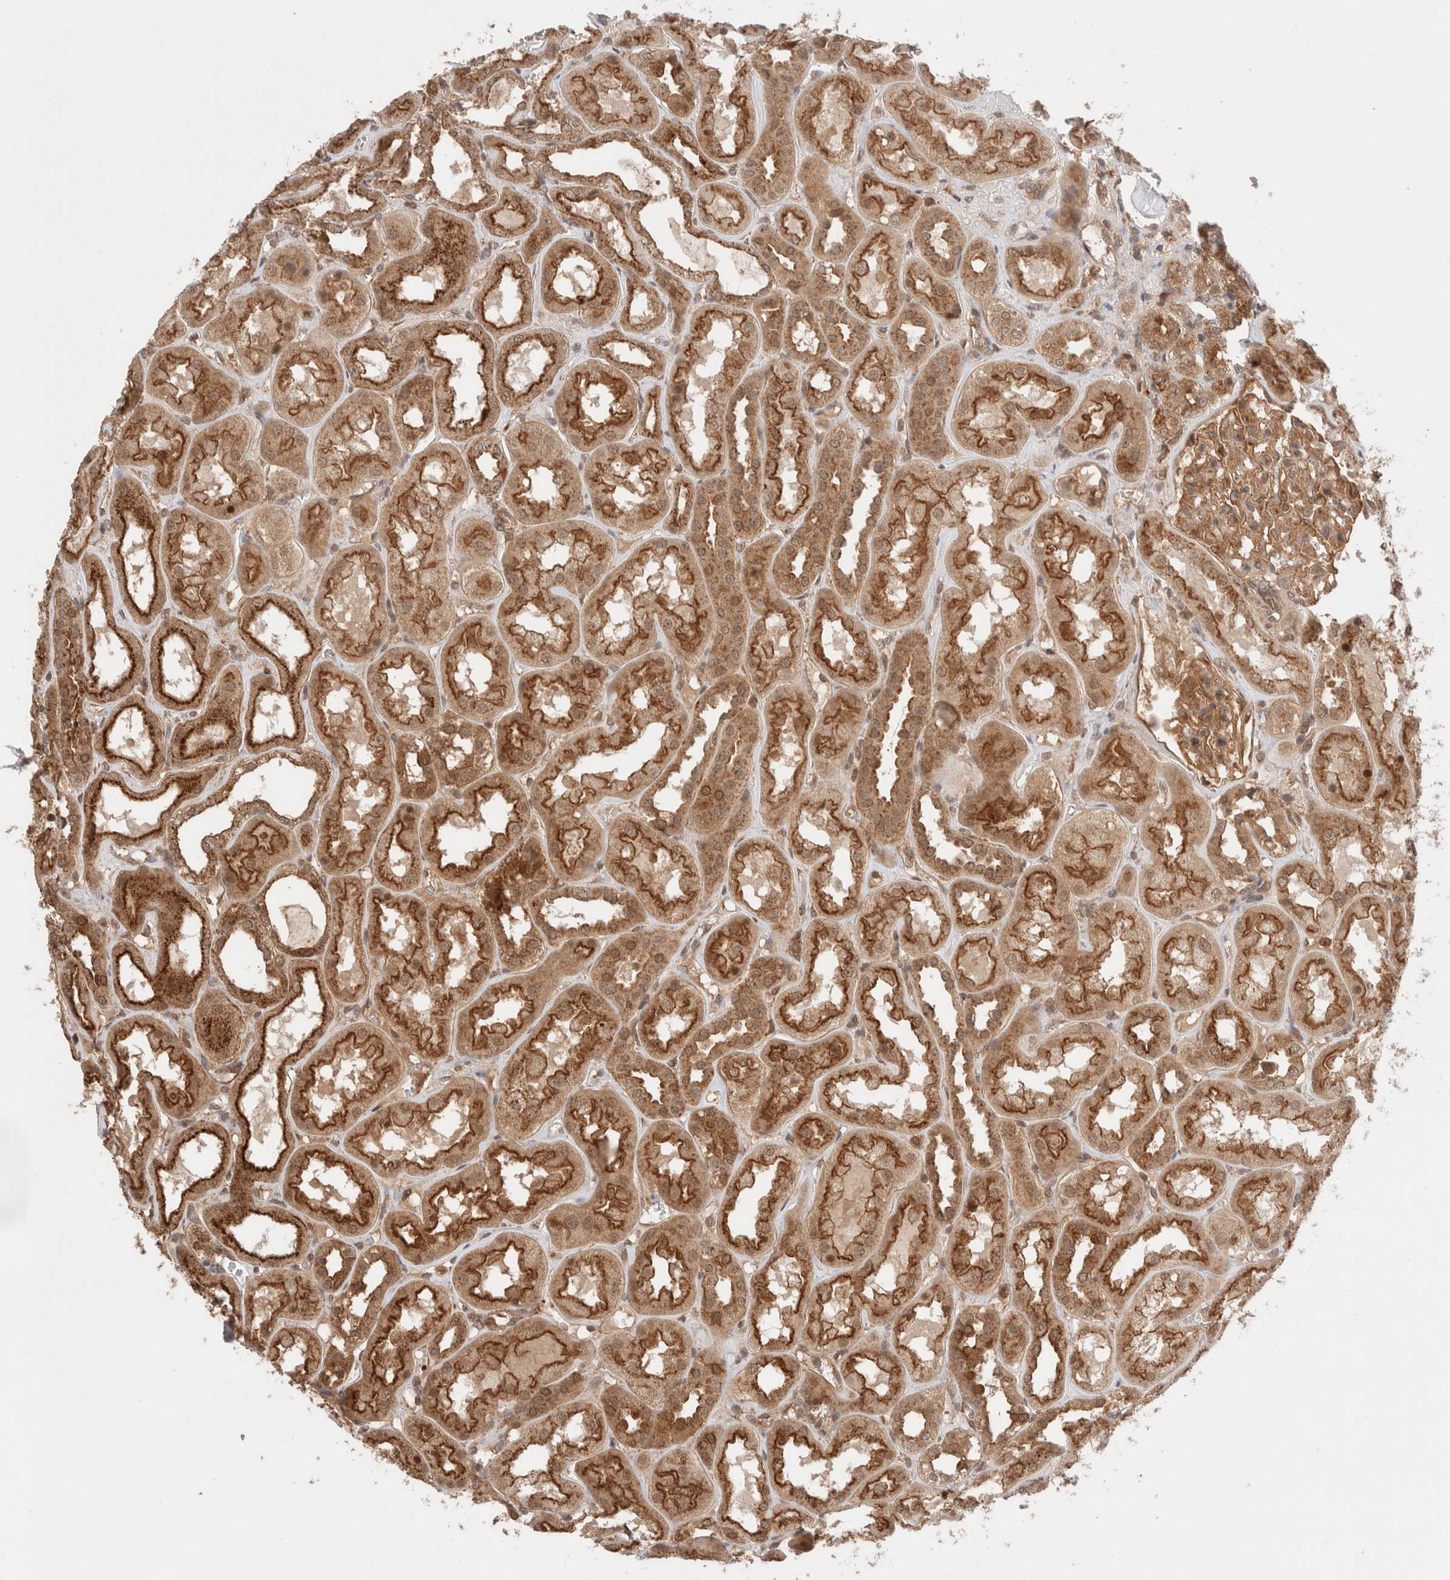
{"staining": {"intensity": "moderate", "quantity": ">75%", "location": "cytoplasmic/membranous"}, "tissue": "kidney", "cell_type": "Cells in glomeruli", "image_type": "normal", "snomed": [{"axis": "morphology", "description": "Normal tissue, NOS"}, {"axis": "topography", "description": "Kidney"}], "caption": "Brown immunohistochemical staining in unremarkable human kidney displays moderate cytoplasmic/membranous staining in approximately >75% of cells in glomeruli.", "gene": "SIKE1", "patient": {"sex": "male", "age": 70}}